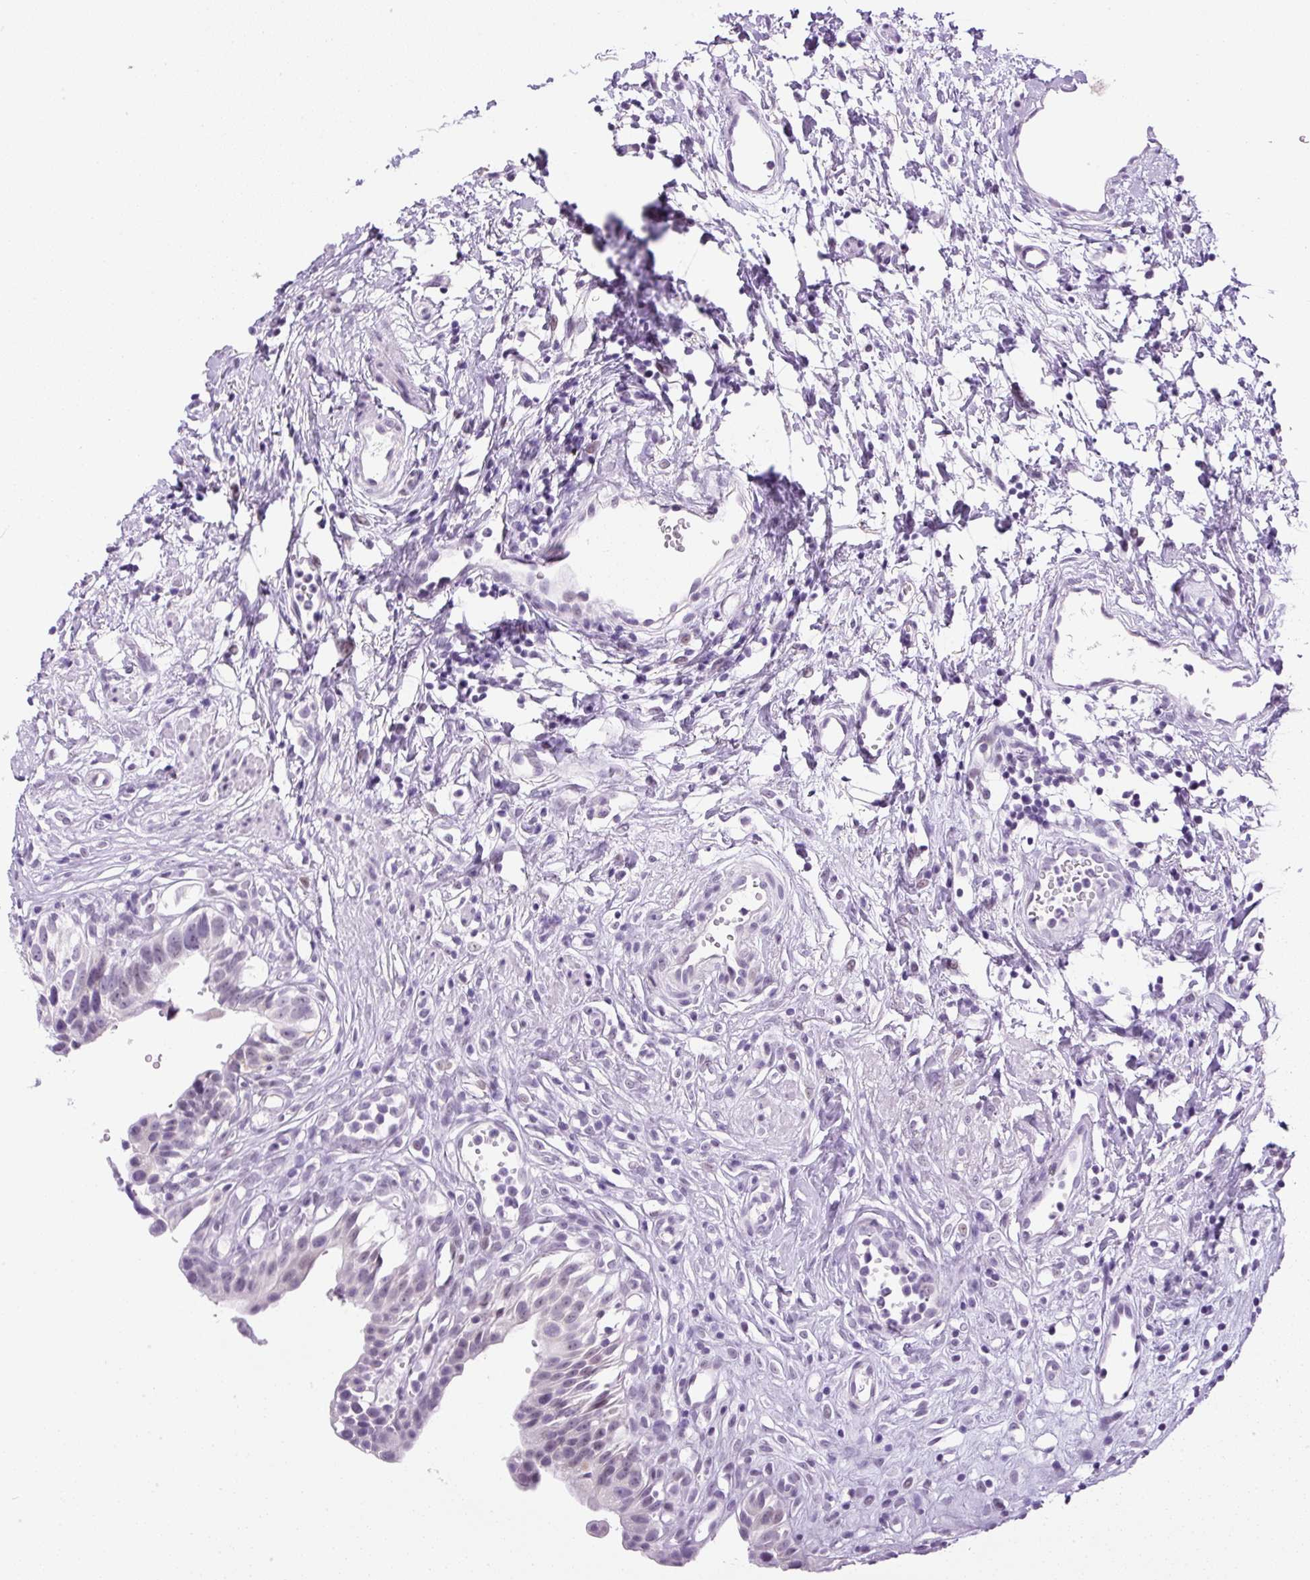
{"staining": {"intensity": "negative", "quantity": "none", "location": "none"}, "tissue": "urinary bladder", "cell_type": "Urothelial cells", "image_type": "normal", "snomed": [{"axis": "morphology", "description": "Normal tissue, NOS"}, {"axis": "topography", "description": "Urinary bladder"}], "caption": "The immunohistochemistry image has no significant expression in urothelial cells of urinary bladder.", "gene": "RHBDD2", "patient": {"sex": "male", "age": 51}}